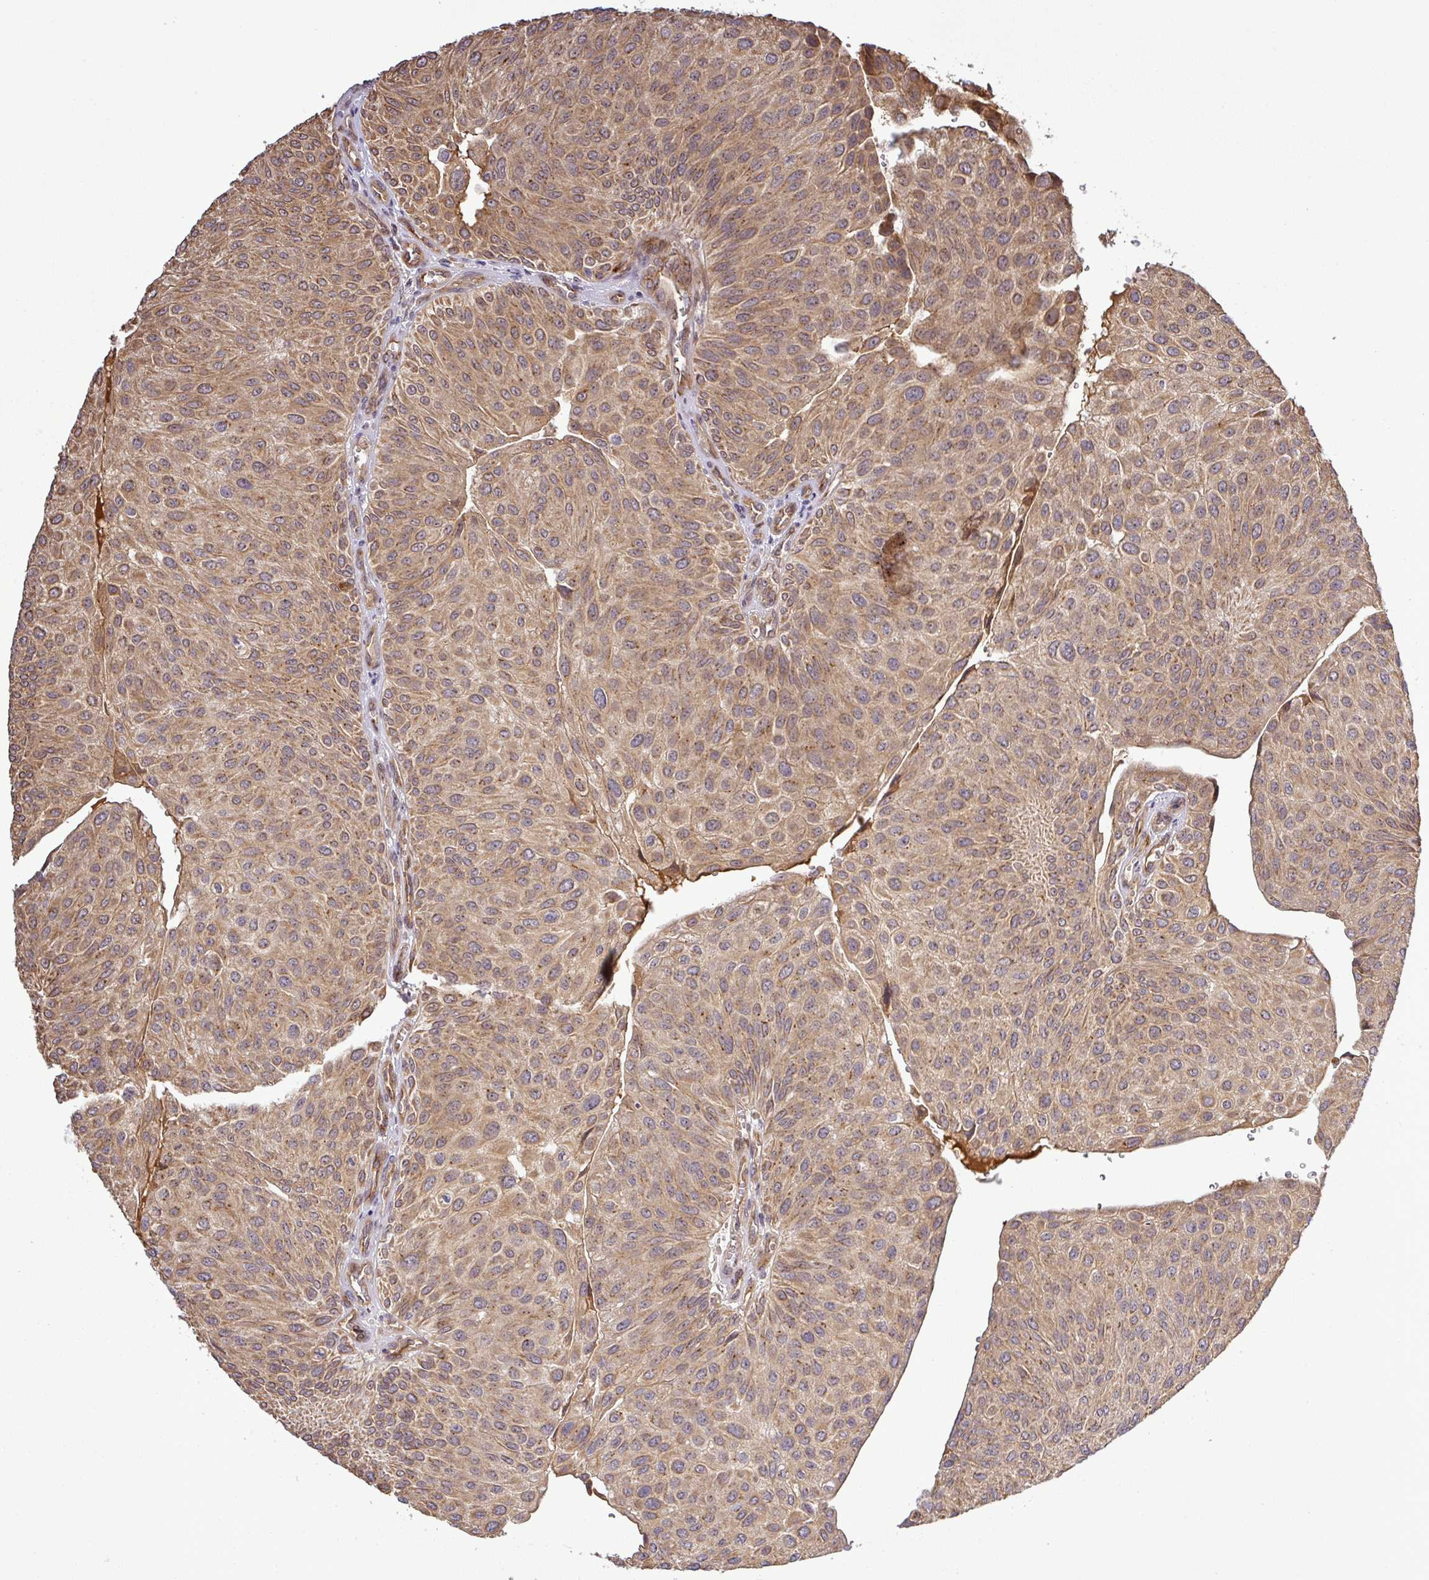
{"staining": {"intensity": "moderate", "quantity": ">75%", "location": "cytoplasmic/membranous"}, "tissue": "urothelial cancer", "cell_type": "Tumor cells", "image_type": "cancer", "snomed": [{"axis": "morphology", "description": "Urothelial carcinoma, NOS"}, {"axis": "topography", "description": "Urinary bladder"}], "caption": "Urothelial cancer stained with immunohistochemistry exhibits moderate cytoplasmic/membranous positivity in about >75% of tumor cells.", "gene": "PCDH1", "patient": {"sex": "male", "age": 67}}